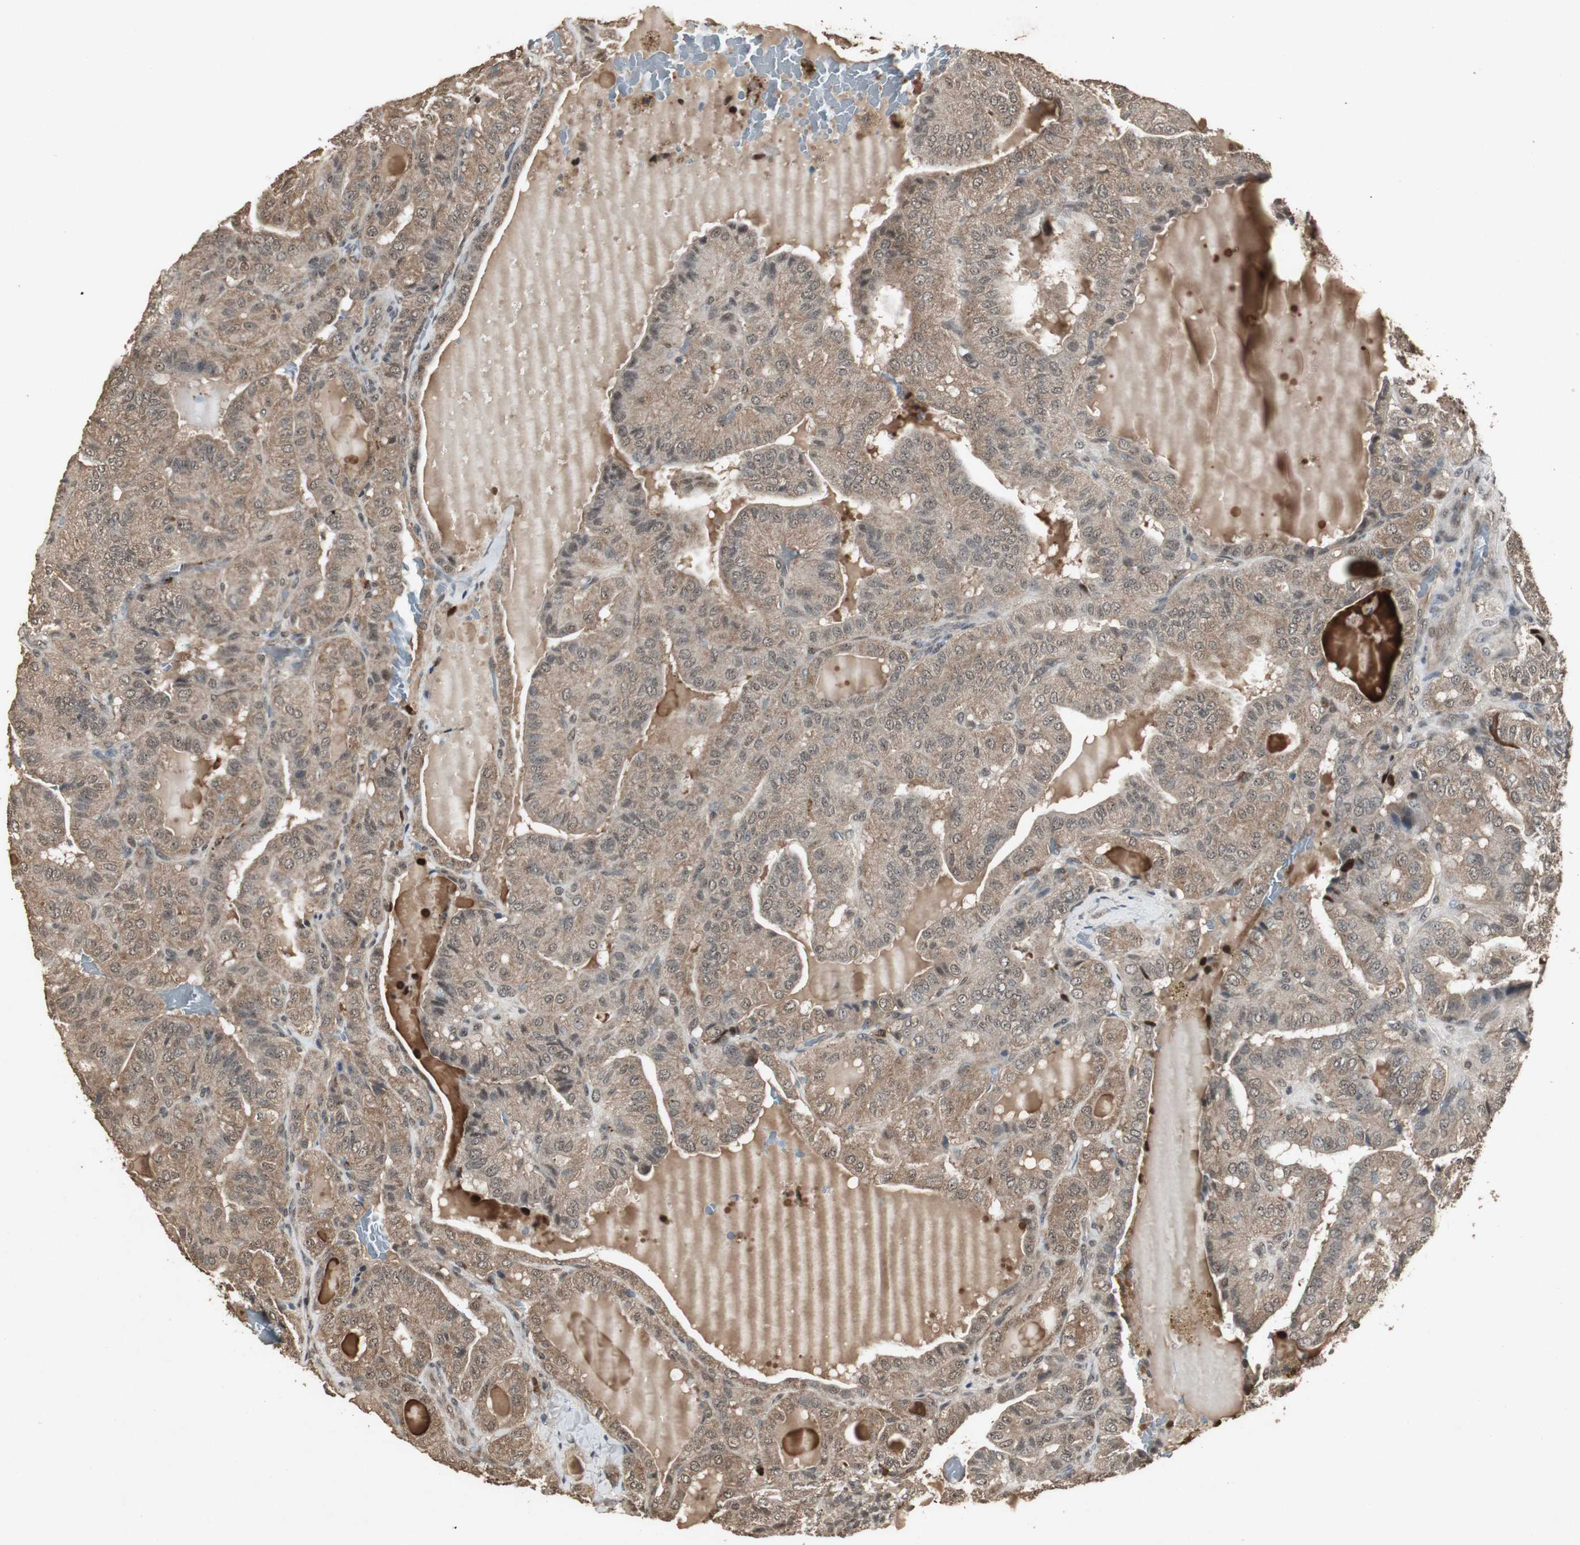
{"staining": {"intensity": "moderate", "quantity": ">75%", "location": "cytoplasmic/membranous"}, "tissue": "thyroid cancer", "cell_type": "Tumor cells", "image_type": "cancer", "snomed": [{"axis": "morphology", "description": "Papillary adenocarcinoma, NOS"}, {"axis": "topography", "description": "Thyroid gland"}], "caption": "A brown stain highlights moderate cytoplasmic/membranous staining of a protein in papillary adenocarcinoma (thyroid) tumor cells.", "gene": "EMX1", "patient": {"sex": "male", "age": 77}}